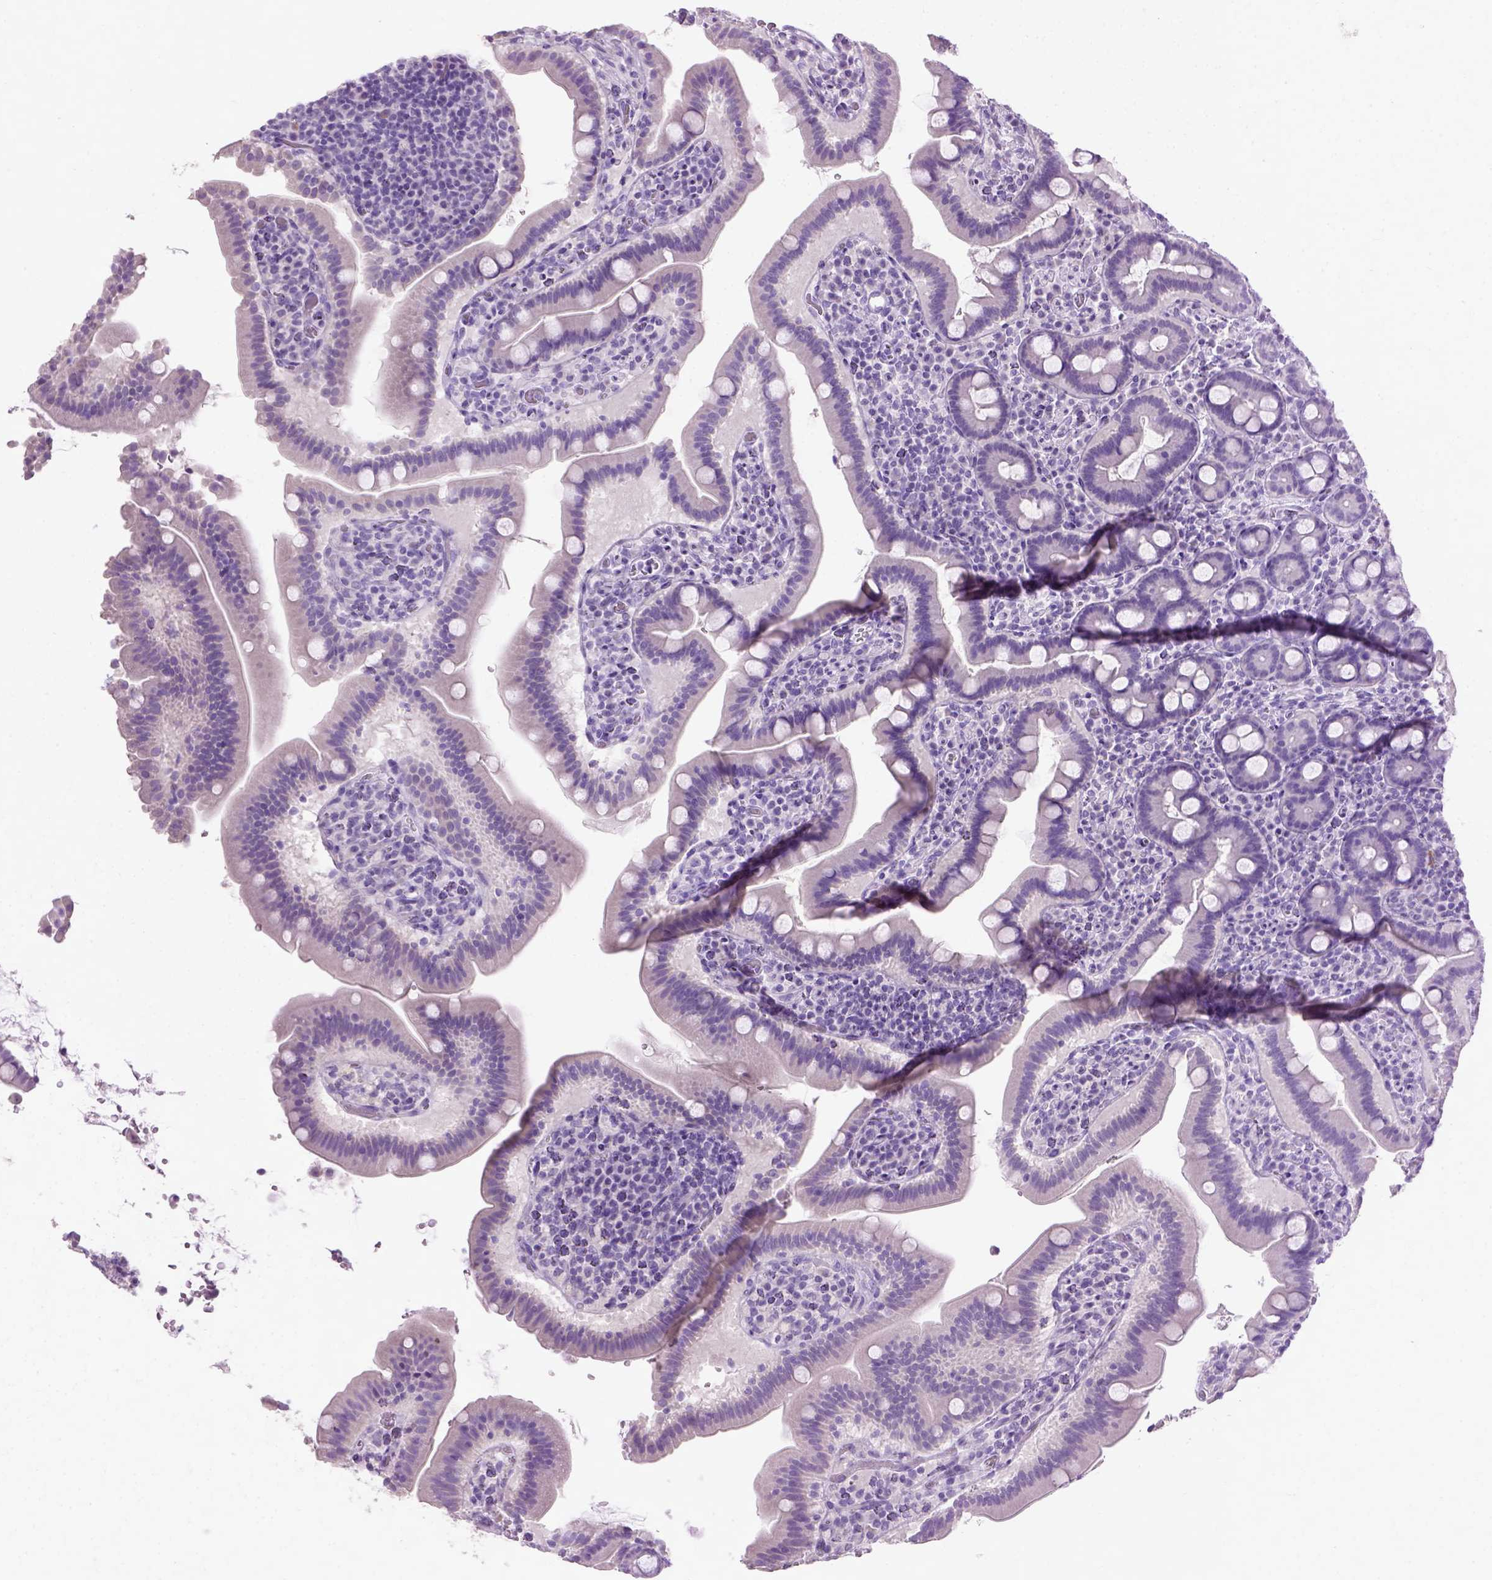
{"staining": {"intensity": "negative", "quantity": "none", "location": "none"}, "tissue": "small intestine", "cell_type": "Glandular cells", "image_type": "normal", "snomed": [{"axis": "morphology", "description": "Normal tissue, NOS"}, {"axis": "topography", "description": "Small intestine"}], "caption": "There is no significant staining in glandular cells of small intestine. The staining was performed using DAB (3,3'-diaminobenzidine) to visualize the protein expression in brown, while the nuclei were stained in blue with hematoxylin (Magnification: 20x).", "gene": "CYP24A1", "patient": {"sex": "male", "age": 26}}